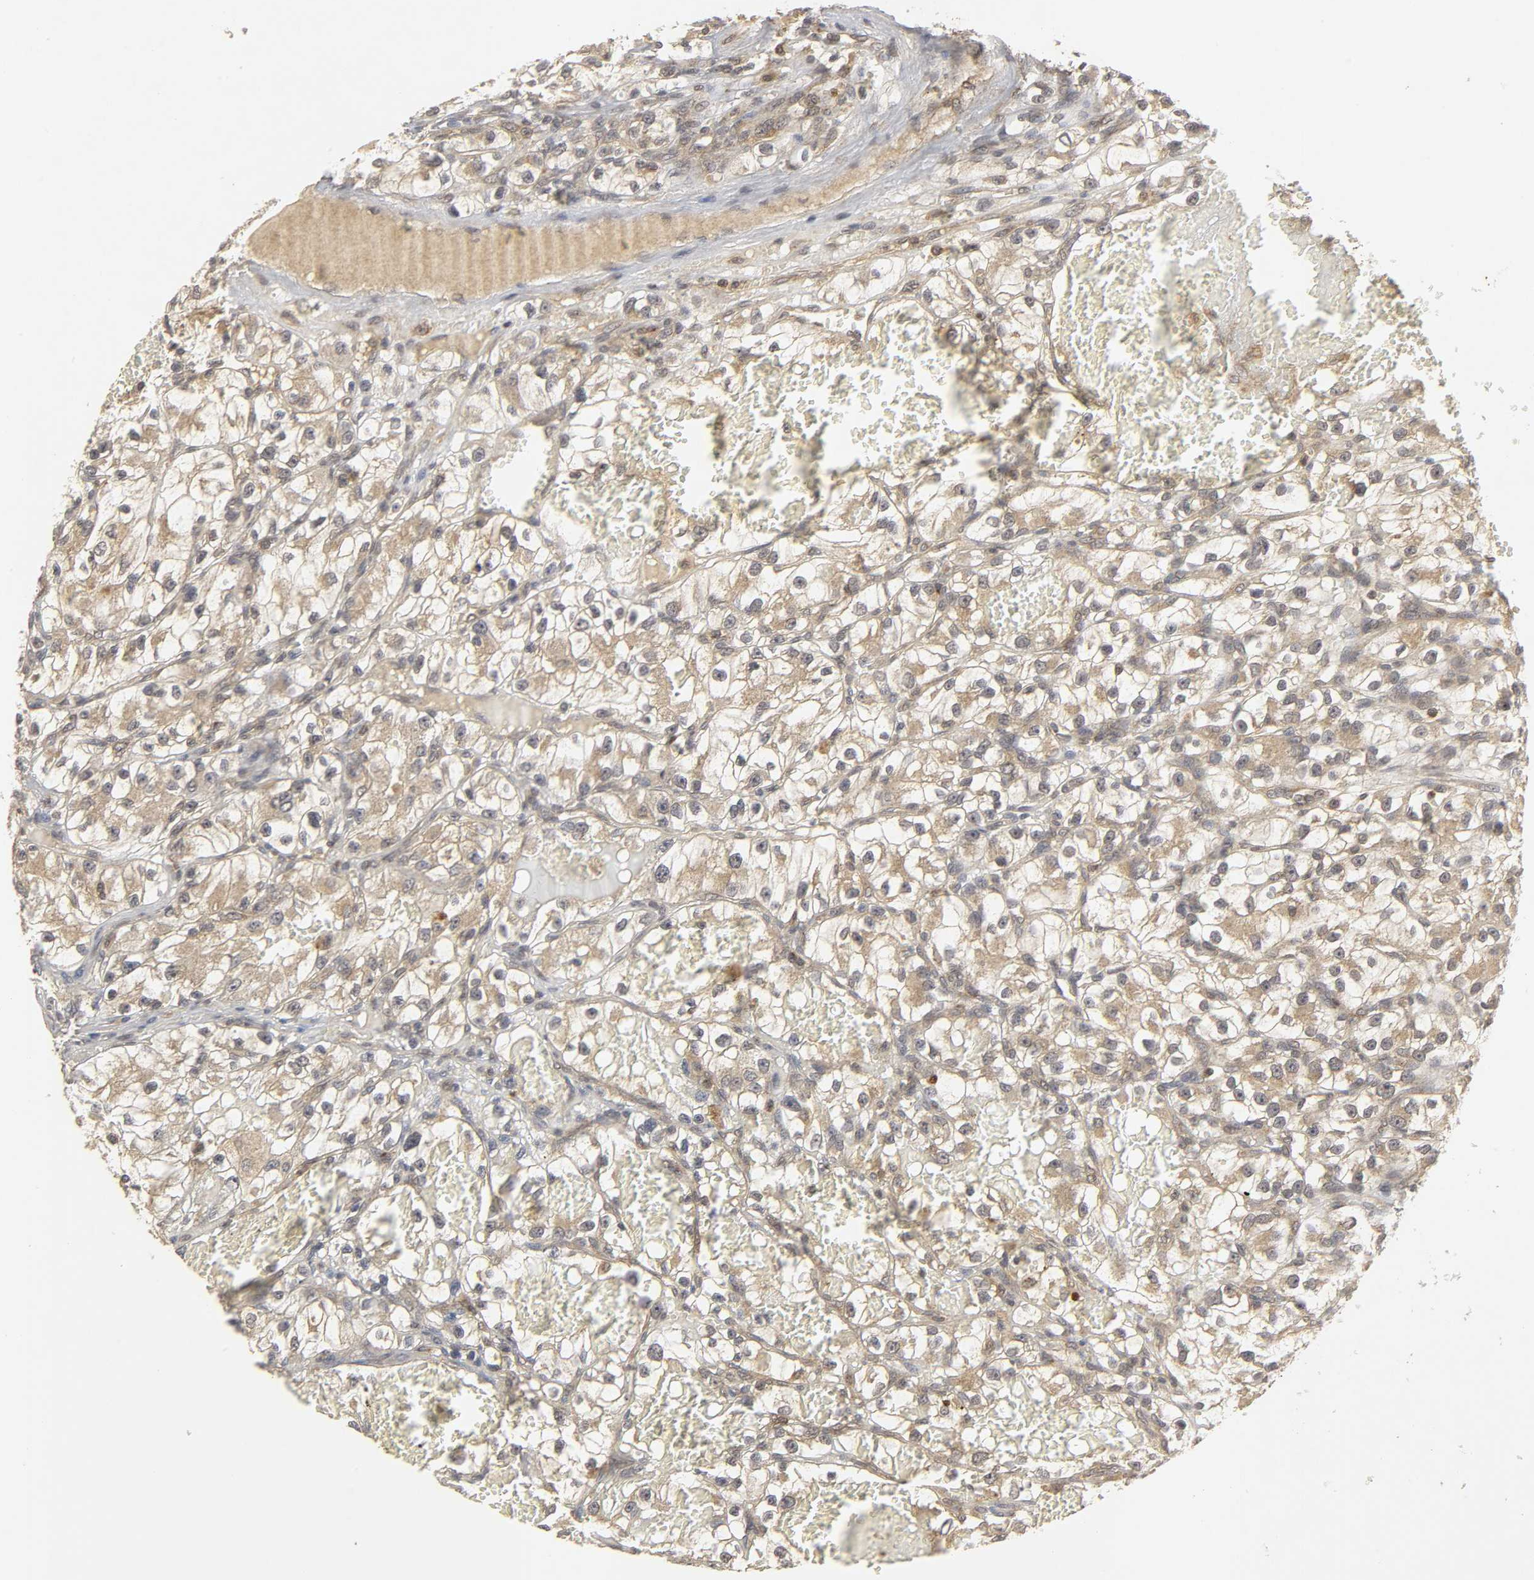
{"staining": {"intensity": "weak", "quantity": "25%-75%", "location": "cytoplasmic/membranous"}, "tissue": "renal cancer", "cell_type": "Tumor cells", "image_type": "cancer", "snomed": [{"axis": "morphology", "description": "Adenocarcinoma, NOS"}, {"axis": "topography", "description": "Kidney"}], "caption": "The immunohistochemical stain highlights weak cytoplasmic/membranous staining in tumor cells of adenocarcinoma (renal) tissue.", "gene": "TRAF6", "patient": {"sex": "female", "age": 57}}